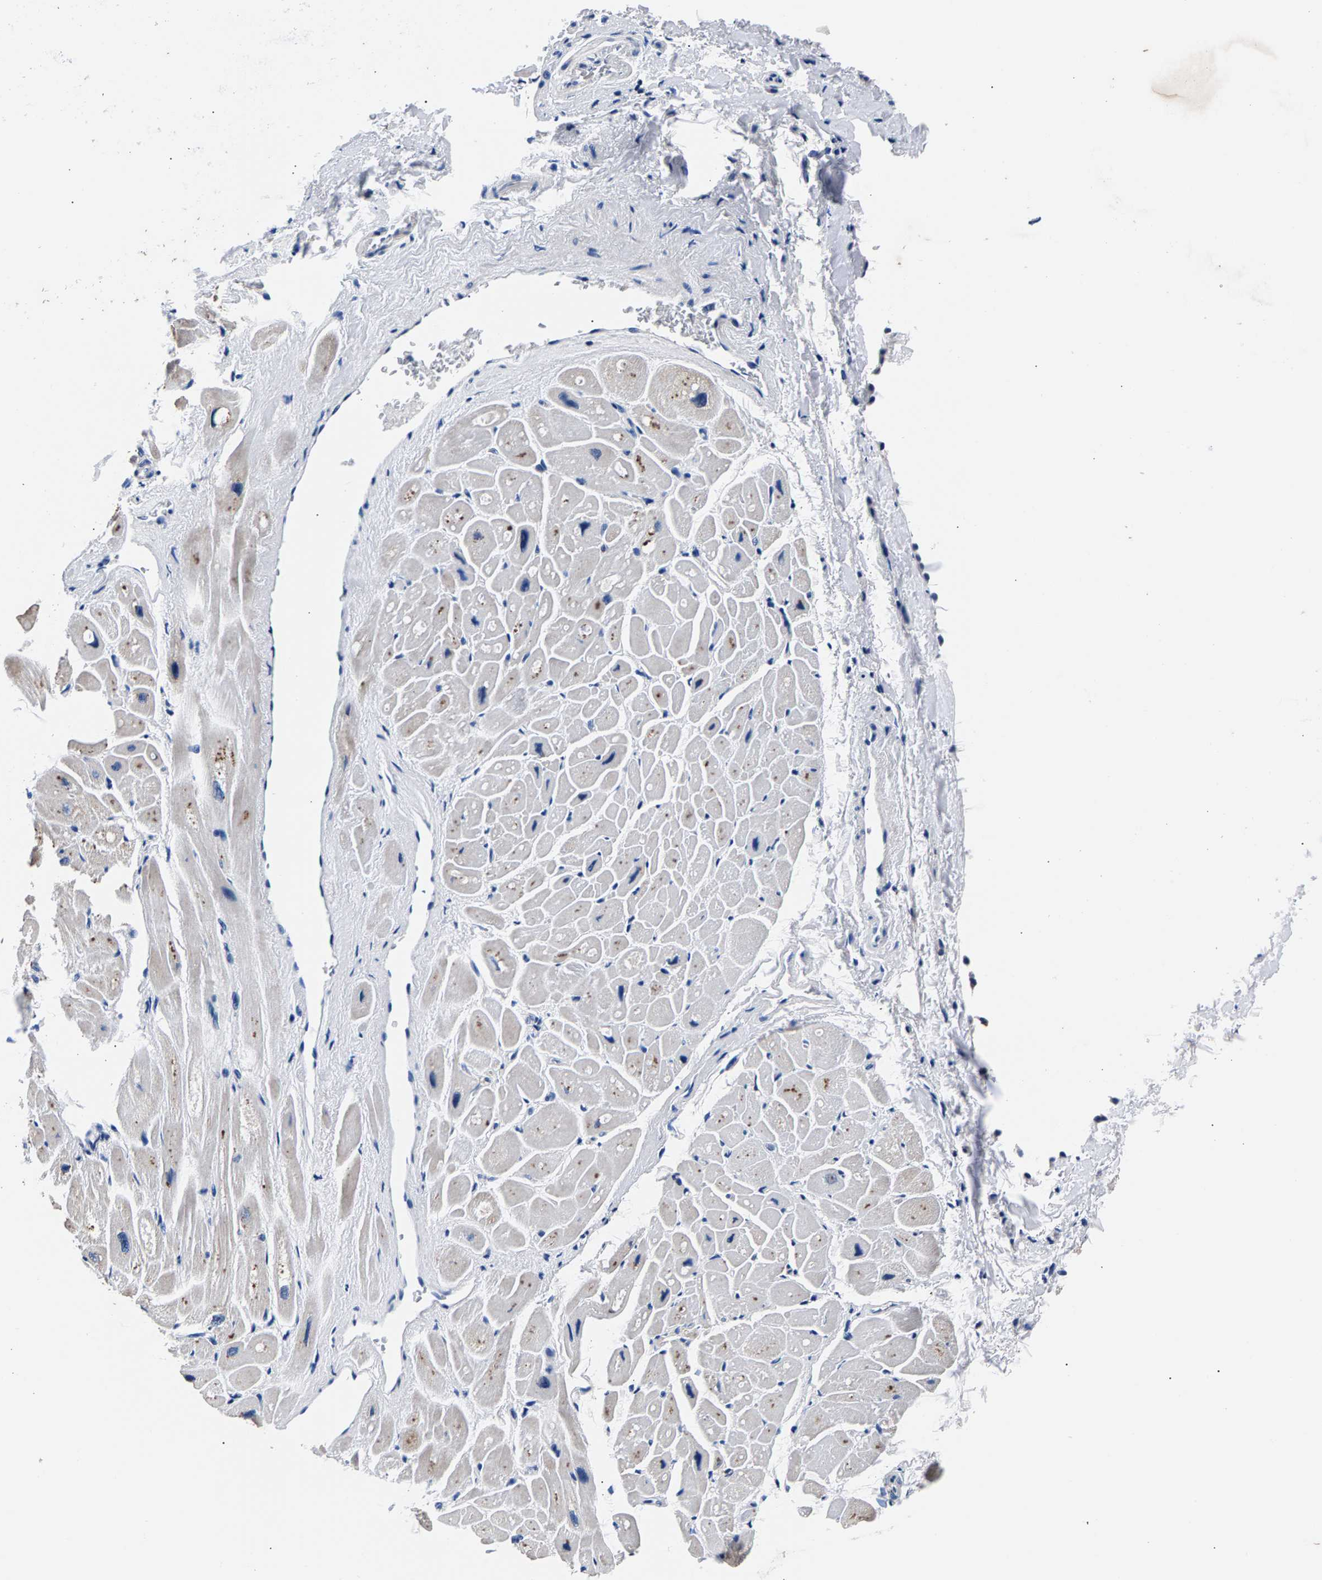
{"staining": {"intensity": "moderate", "quantity": "<25%", "location": "cytoplasmic/membranous"}, "tissue": "heart muscle", "cell_type": "Cardiomyocytes", "image_type": "normal", "snomed": [{"axis": "morphology", "description": "Normal tissue, NOS"}, {"axis": "topography", "description": "Heart"}], "caption": "Protein expression analysis of normal heart muscle displays moderate cytoplasmic/membranous expression in approximately <25% of cardiomyocytes.", "gene": "PHF24", "patient": {"sex": "male", "age": 49}}